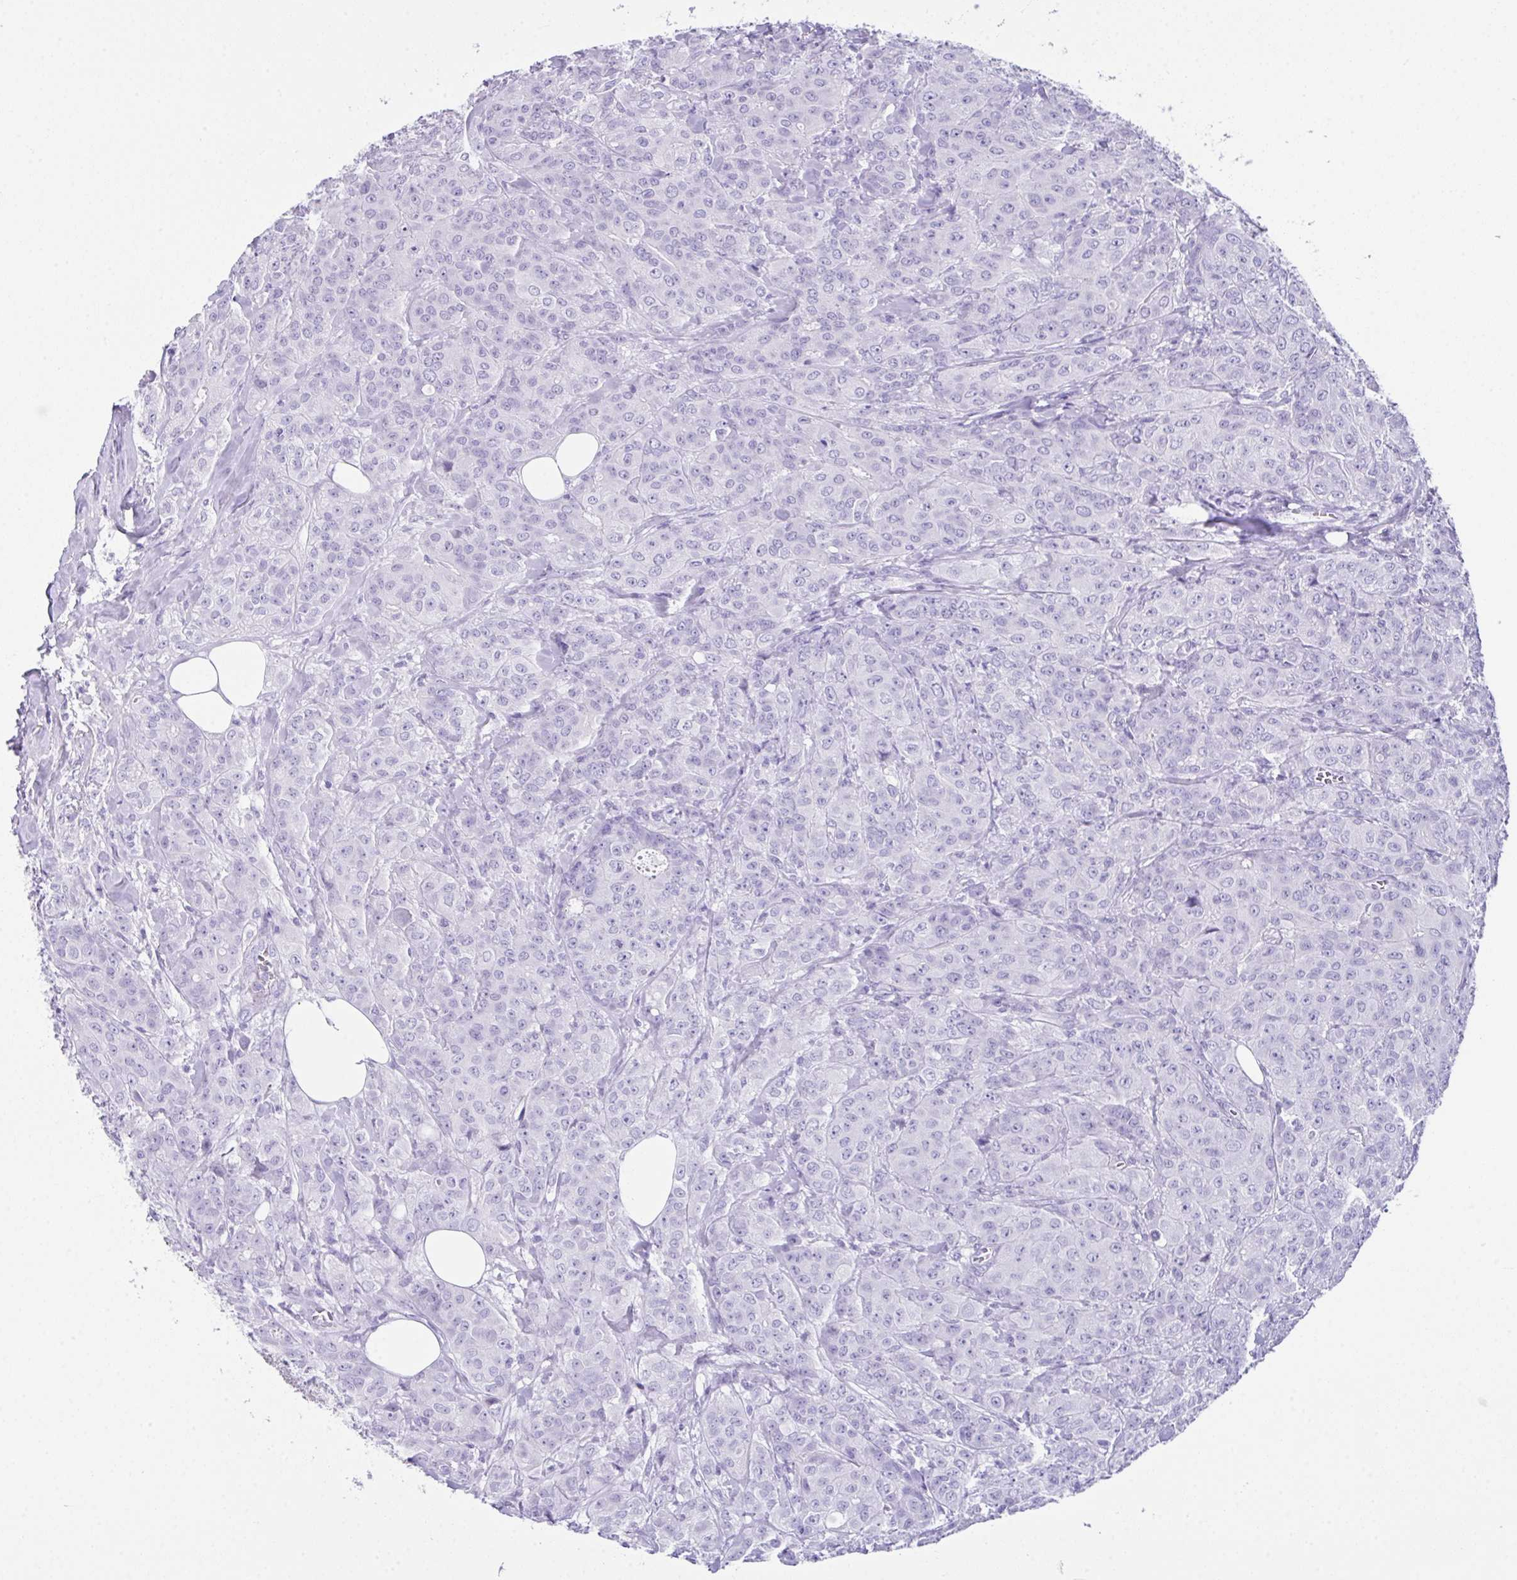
{"staining": {"intensity": "negative", "quantity": "none", "location": "none"}, "tissue": "breast cancer", "cell_type": "Tumor cells", "image_type": "cancer", "snomed": [{"axis": "morphology", "description": "Normal tissue, NOS"}, {"axis": "morphology", "description": "Duct carcinoma"}, {"axis": "topography", "description": "Breast"}], "caption": "DAB (3,3'-diaminobenzidine) immunohistochemical staining of human breast cancer (invasive ductal carcinoma) shows no significant staining in tumor cells.", "gene": "LGALS4", "patient": {"sex": "female", "age": 43}}